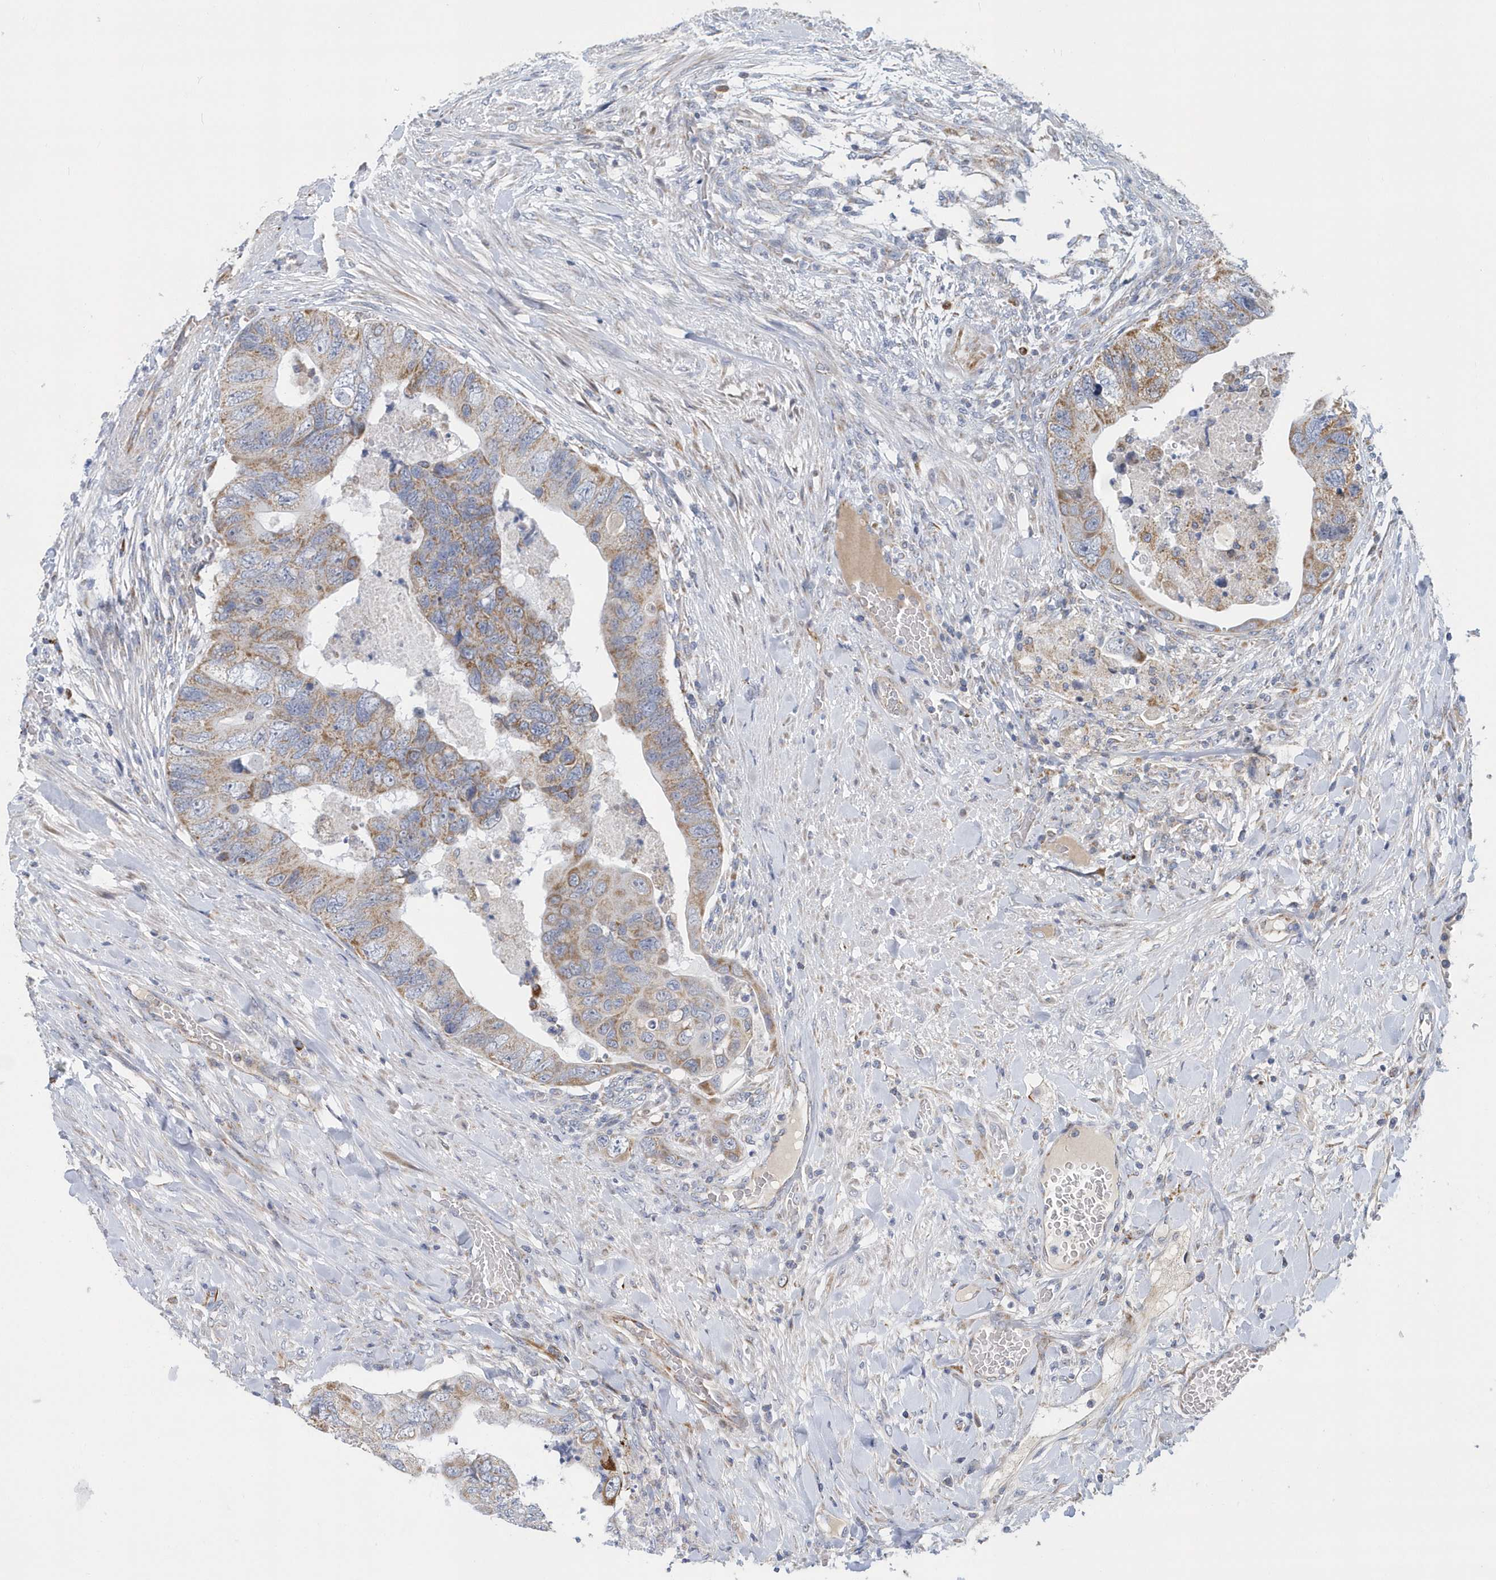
{"staining": {"intensity": "moderate", "quantity": "25%-75%", "location": "cytoplasmic/membranous"}, "tissue": "colorectal cancer", "cell_type": "Tumor cells", "image_type": "cancer", "snomed": [{"axis": "morphology", "description": "Adenocarcinoma, NOS"}, {"axis": "topography", "description": "Rectum"}], "caption": "Adenocarcinoma (colorectal) stained for a protein exhibits moderate cytoplasmic/membranous positivity in tumor cells.", "gene": "VWA5B2", "patient": {"sex": "male", "age": 63}}